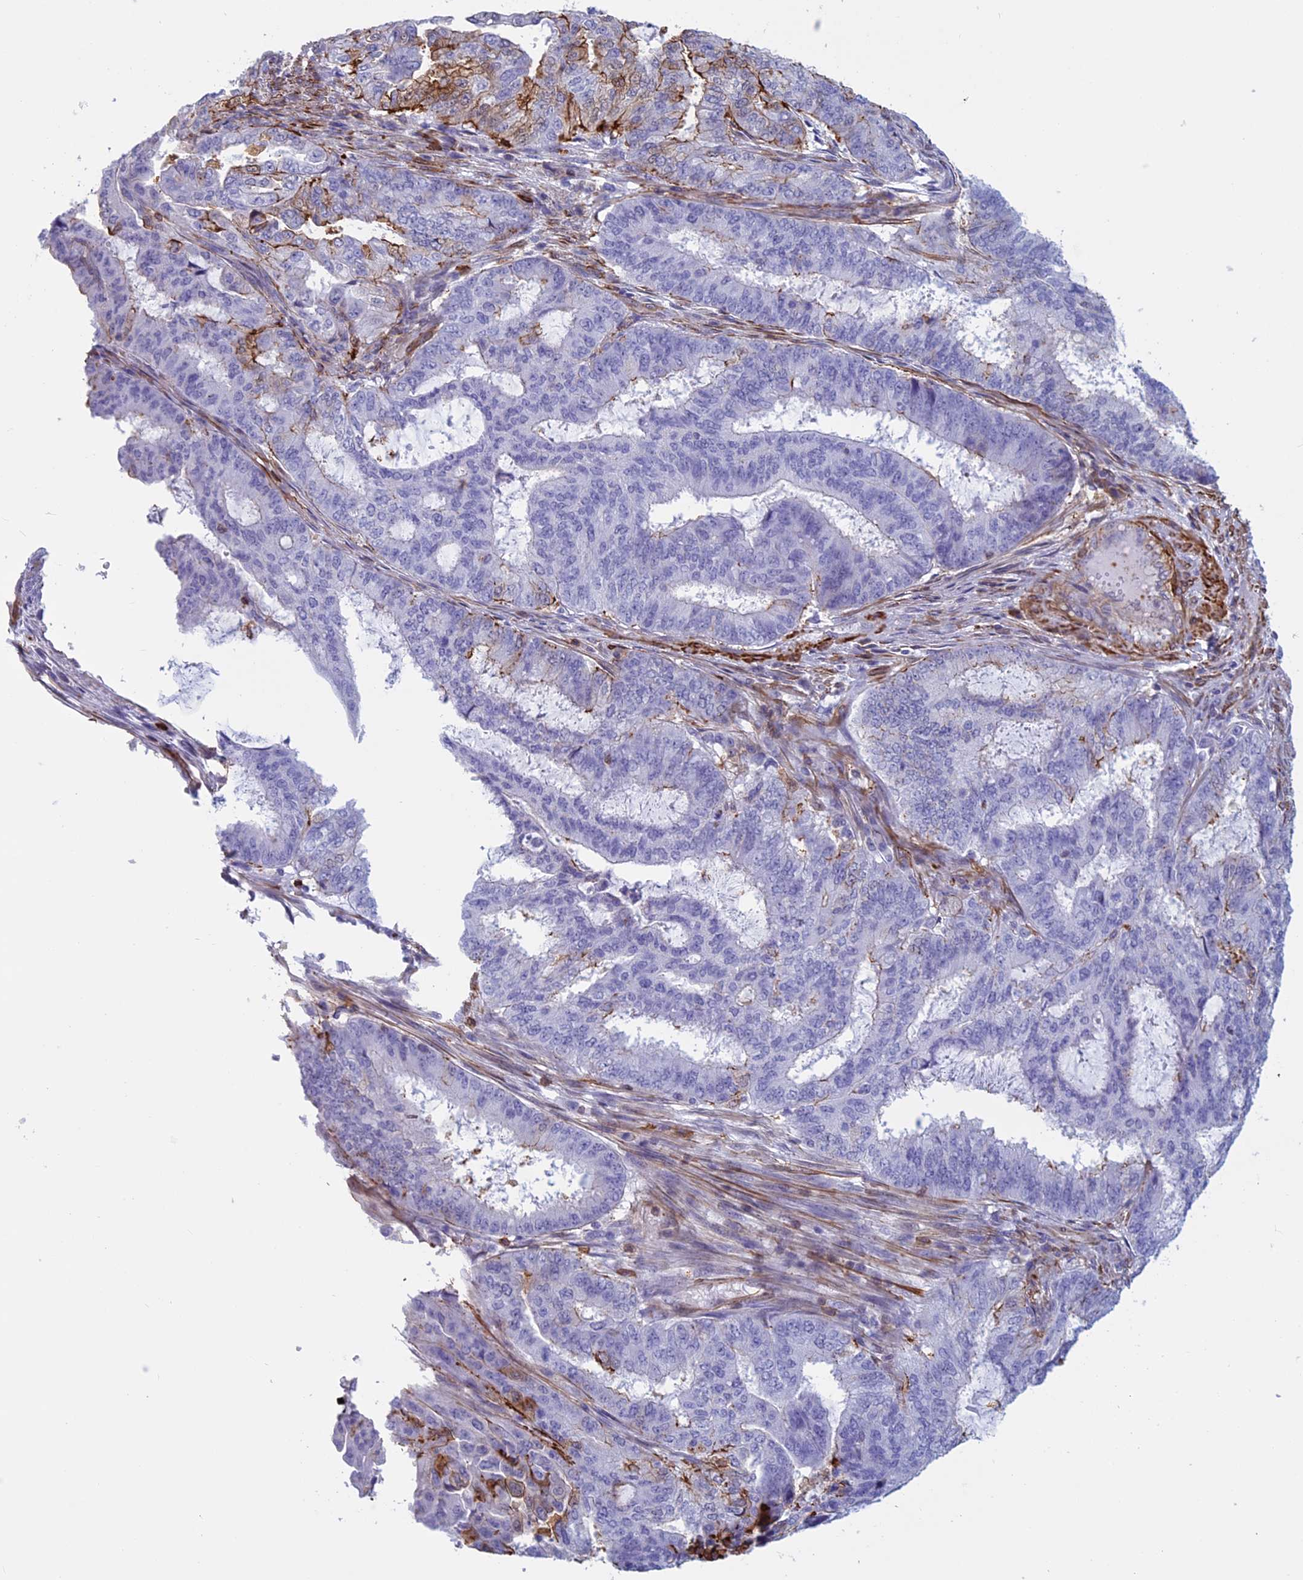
{"staining": {"intensity": "moderate", "quantity": "<25%", "location": "cytoplasmic/membranous"}, "tissue": "endometrial cancer", "cell_type": "Tumor cells", "image_type": "cancer", "snomed": [{"axis": "morphology", "description": "Adenocarcinoma, NOS"}, {"axis": "topography", "description": "Endometrium"}], "caption": "A low amount of moderate cytoplasmic/membranous positivity is identified in about <25% of tumor cells in endometrial adenocarcinoma tissue. The staining is performed using DAB (3,3'-diaminobenzidine) brown chromogen to label protein expression. The nuclei are counter-stained blue using hematoxylin.", "gene": "ANGPTL2", "patient": {"sex": "female", "age": 51}}